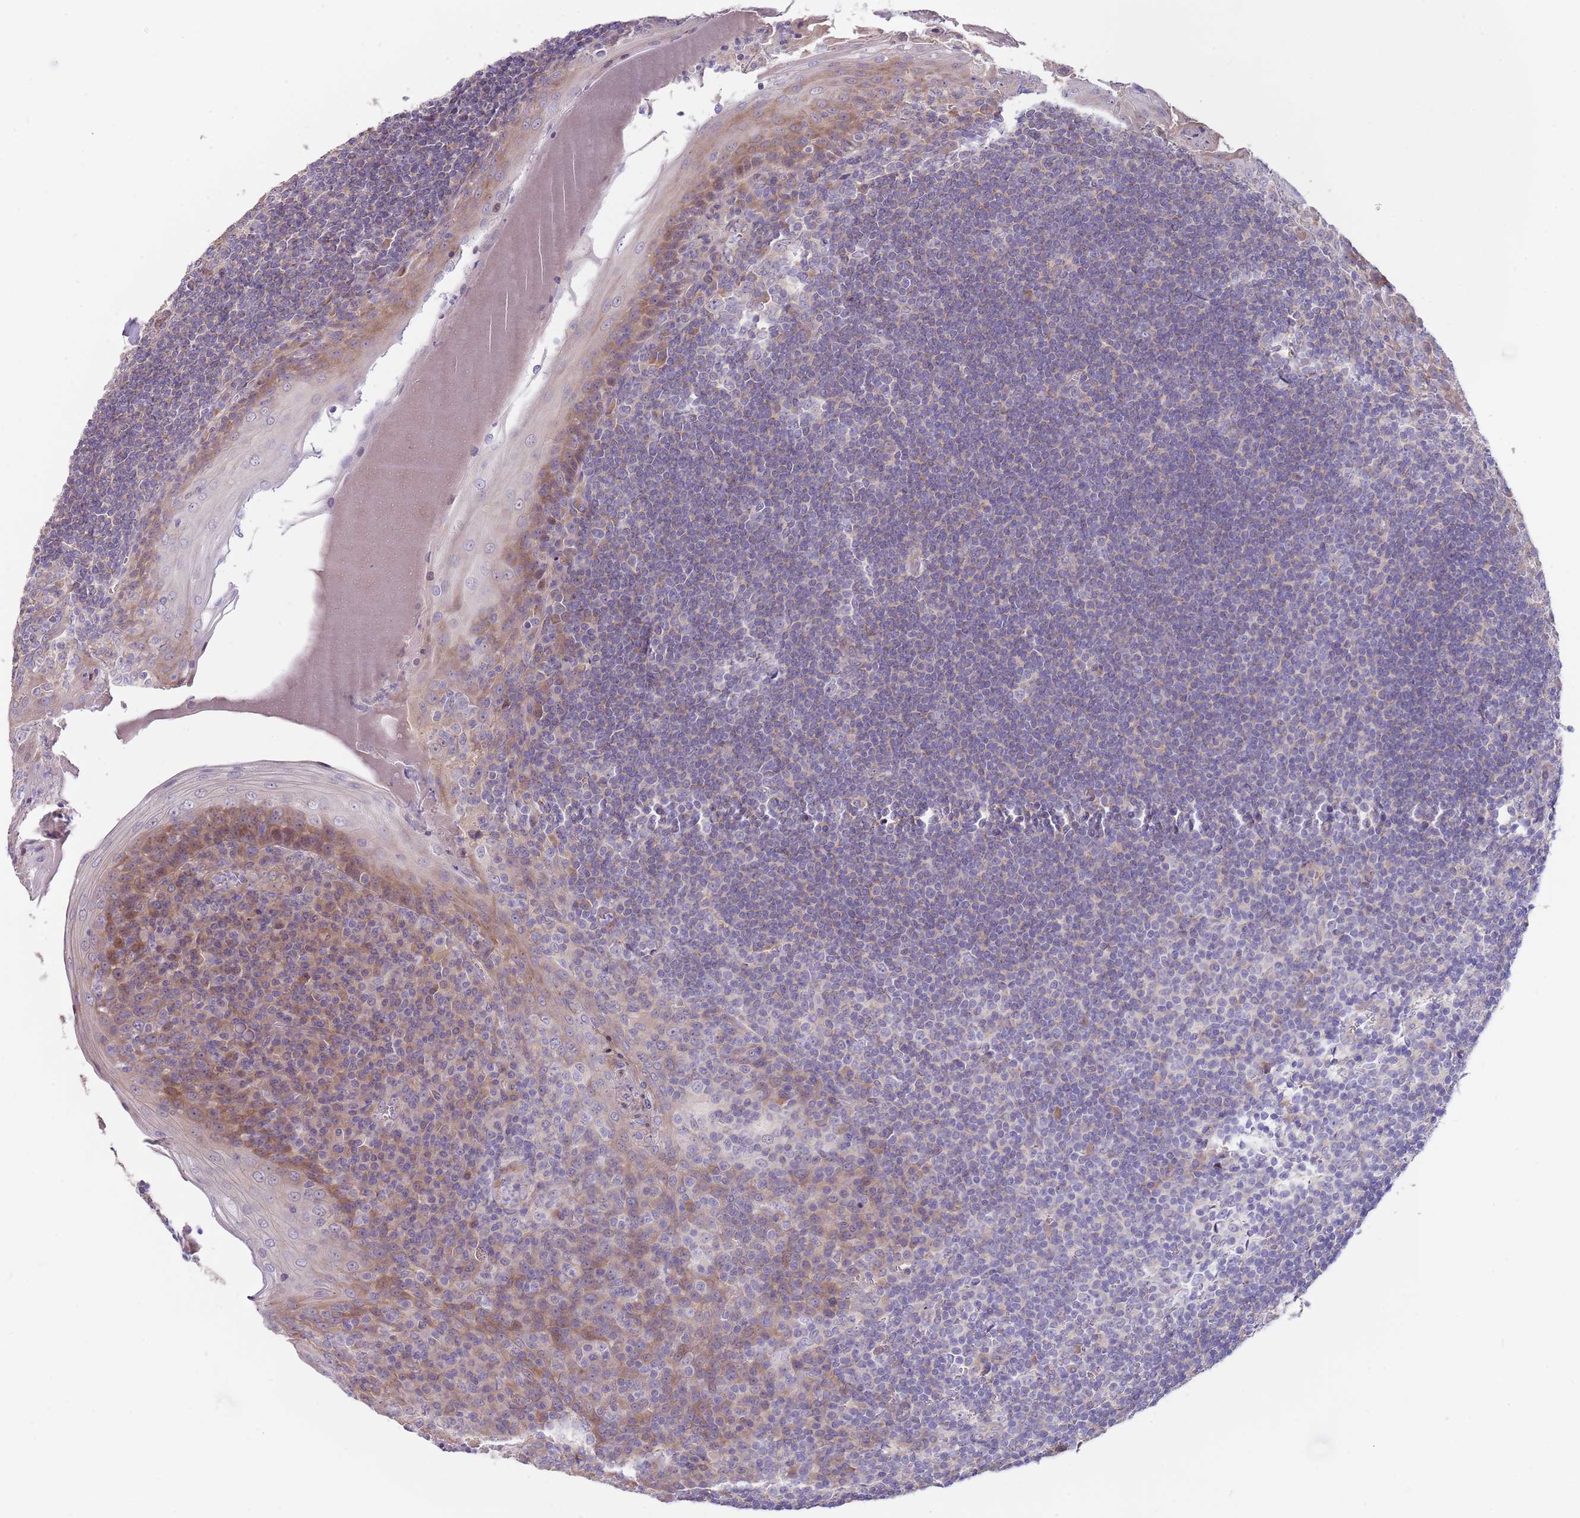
{"staining": {"intensity": "negative", "quantity": "none", "location": "none"}, "tissue": "tonsil", "cell_type": "Germinal center cells", "image_type": "normal", "snomed": [{"axis": "morphology", "description": "Normal tissue, NOS"}, {"axis": "topography", "description": "Tonsil"}], "caption": "Tonsil was stained to show a protein in brown. There is no significant positivity in germinal center cells. (DAB IHC with hematoxylin counter stain).", "gene": "CABYR", "patient": {"sex": "male", "age": 27}}